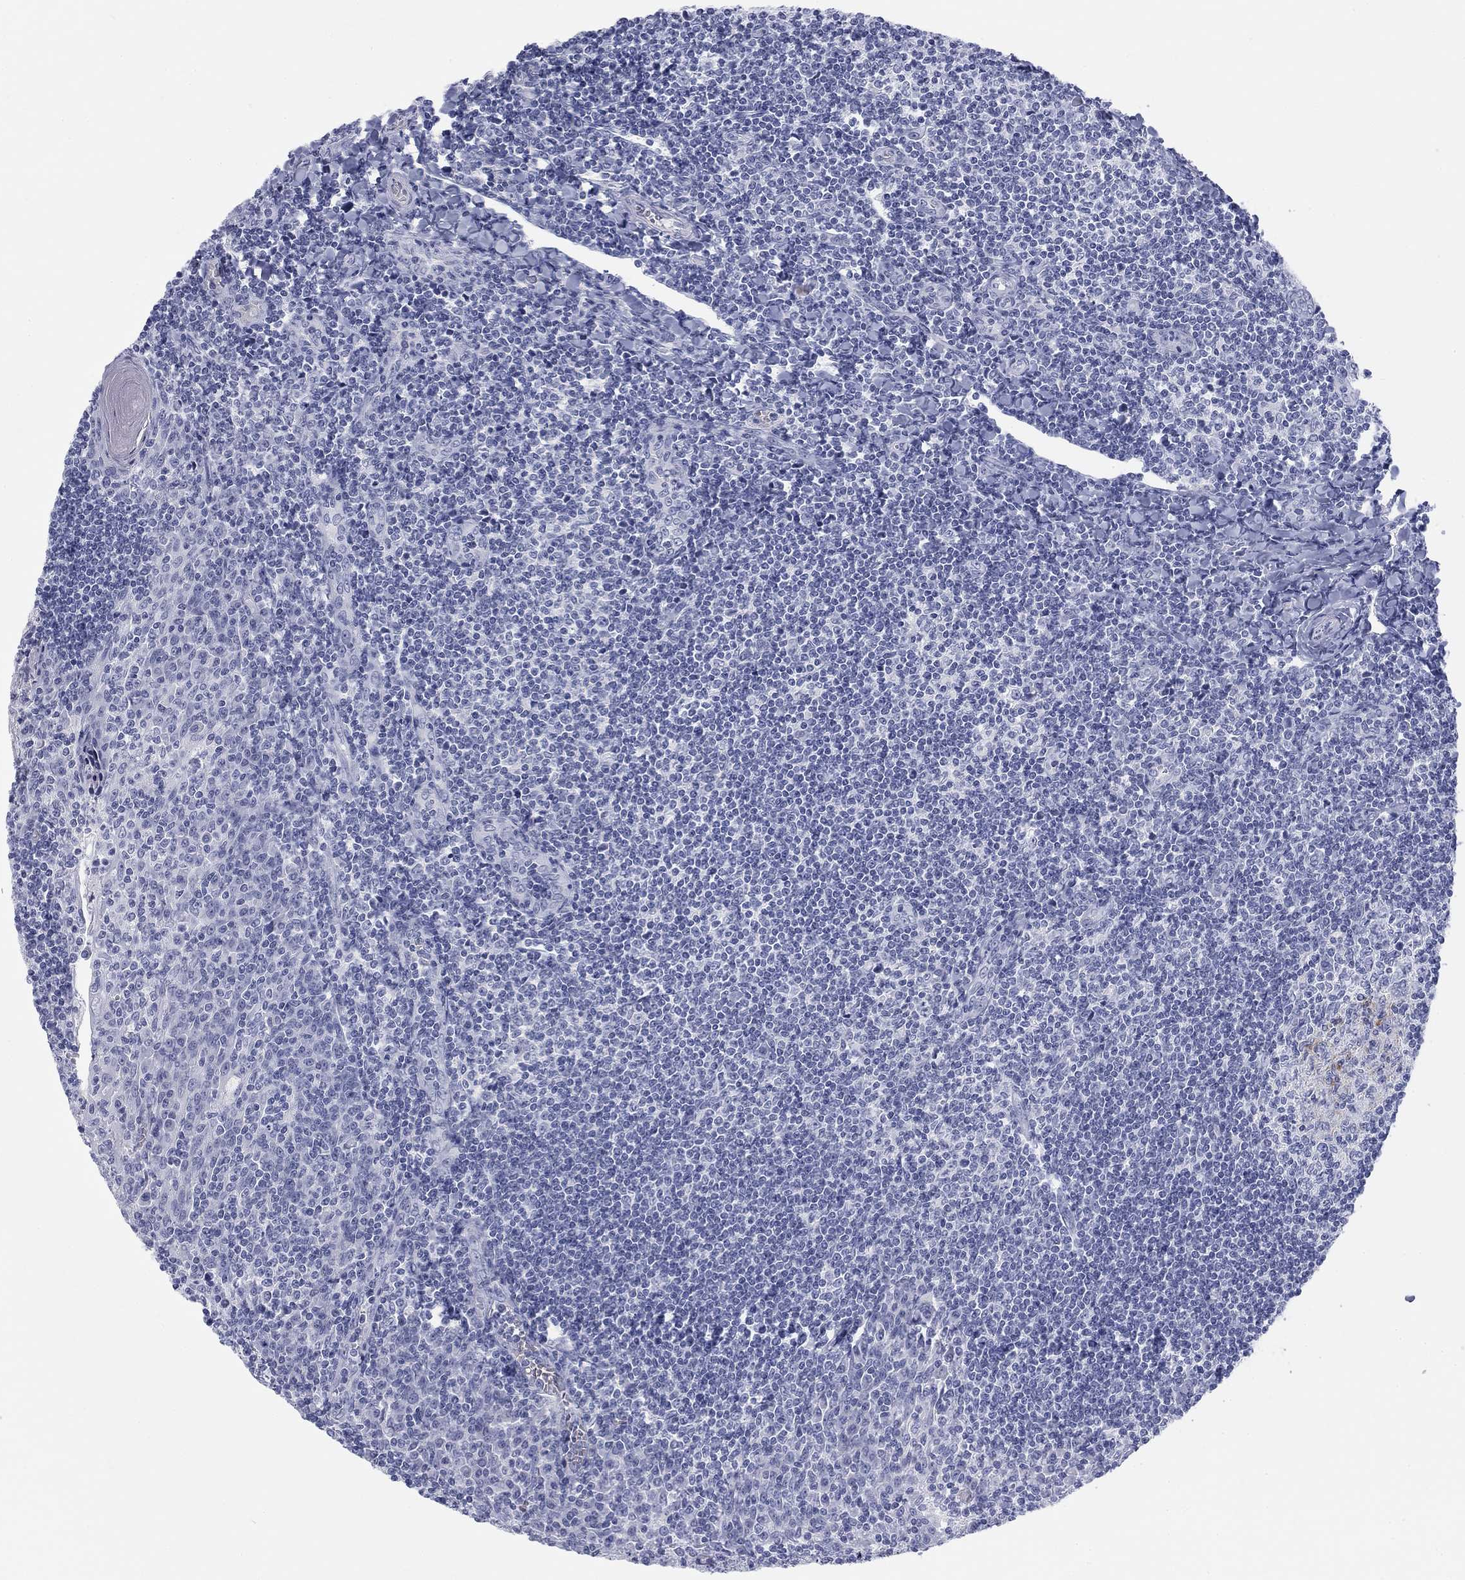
{"staining": {"intensity": "negative", "quantity": "none", "location": "none"}, "tissue": "tonsil", "cell_type": "Germinal center cells", "image_type": "normal", "snomed": [{"axis": "morphology", "description": "Normal tissue, NOS"}, {"axis": "topography", "description": "Tonsil"}], "caption": "Micrograph shows no protein staining in germinal center cells of benign tonsil.", "gene": "CALB1", "patient": {"sex": "female", "age": 12}}